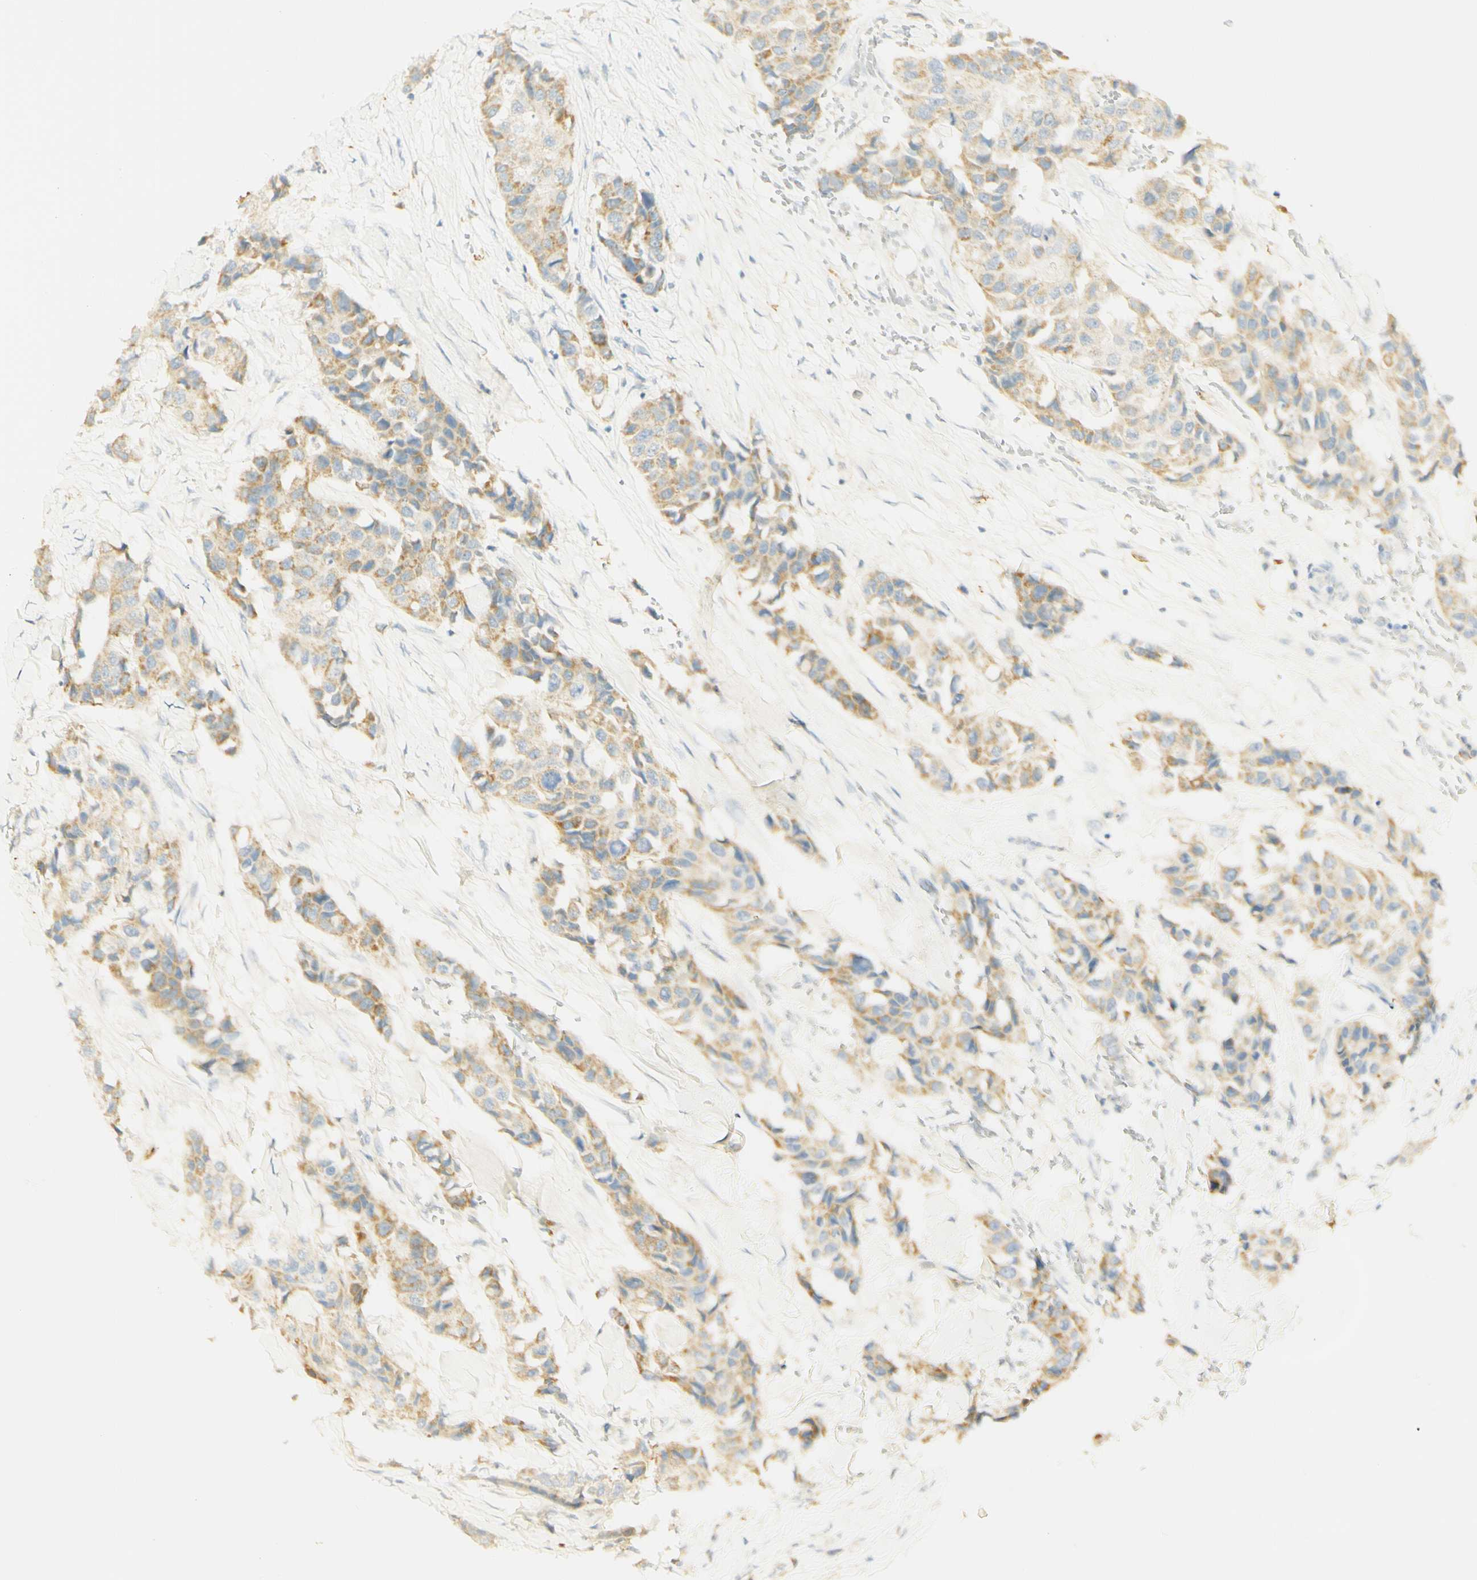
{"staining": {"intensity": "moderate", "quantity": "25%-75%", "location": "cytoplasmic/membranous"}, "tissue": "breast cancer", "cell_type": "Tumor cells", "image_type": "cancer", "snomed": [{"axis": "morphology", "description": "Duct carcinoma"}, {"axis": "topography", "description": "Breast"}], "caption": "Immunohistochemical staining of breast cancer (invasive ductal carcinoma) shows moderate cytoplasmic/membranous protein positivity in about 25%-75% of tumor cells. (DAB (3,3'-diaminobenzidine) IHC, brown staining for protein, blue staining for nuclei).", "gene": "FCGRT", "patient": {"sex": "female", "age": 80}}